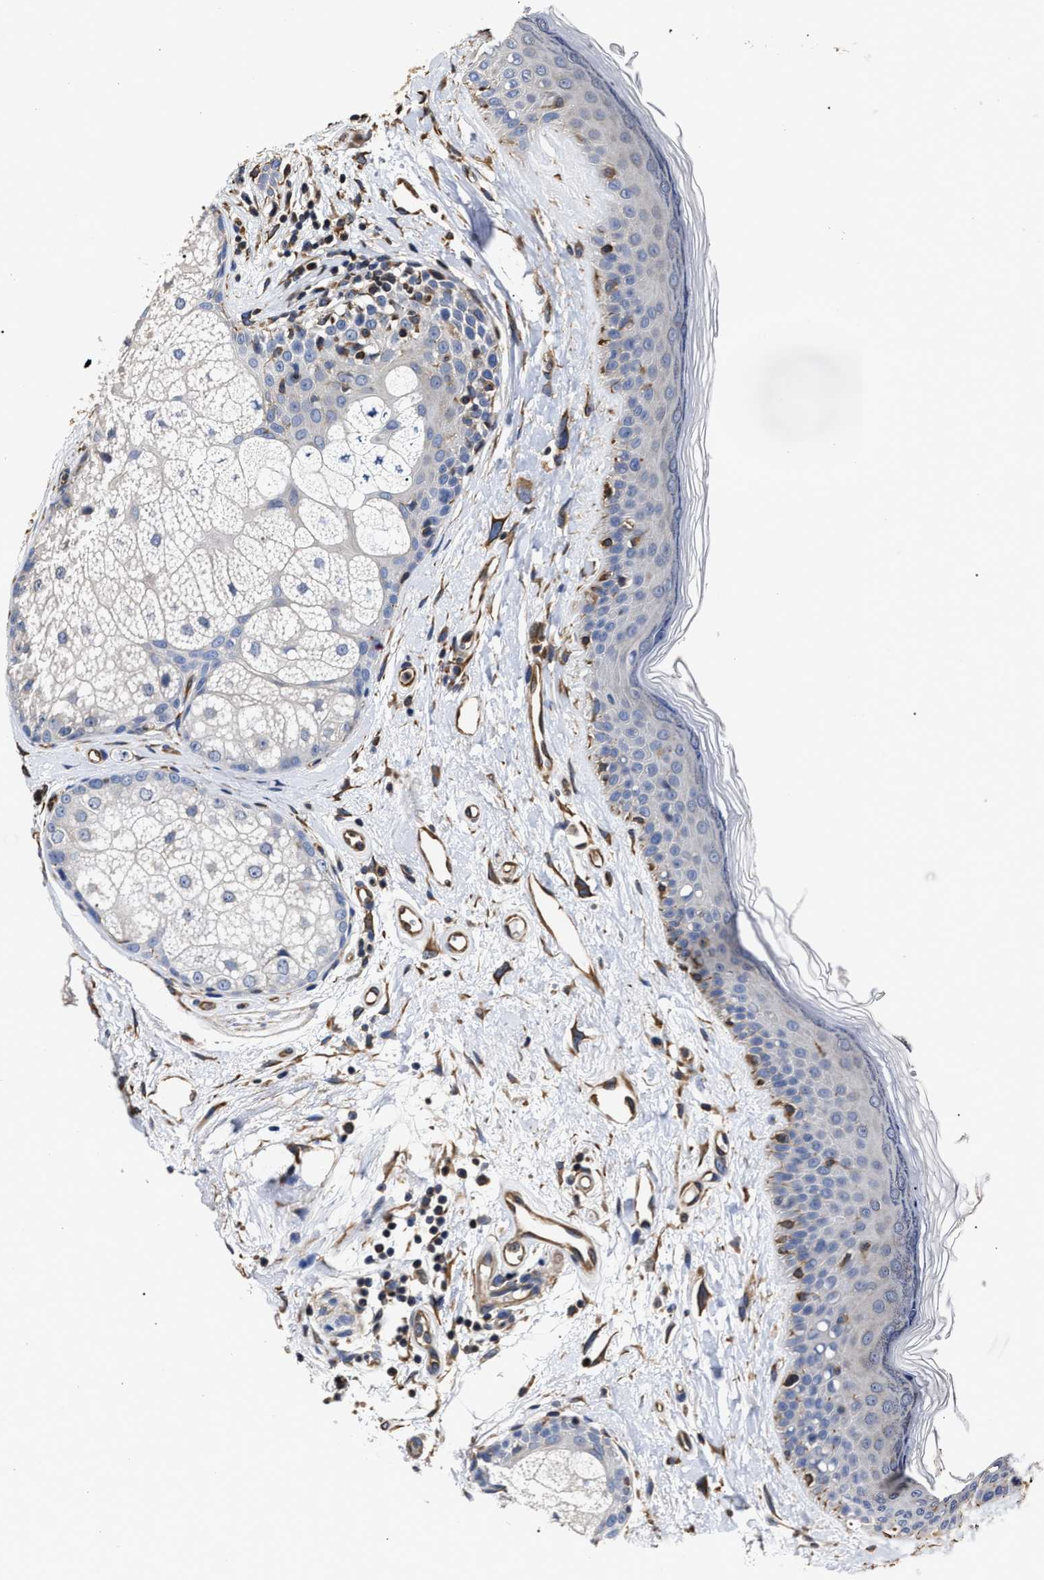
{"staining": {"intensity": "moderate", "quantity": "<25%", "location": "cytoplasmic/membranous"}, "tissue": "oral mucosa", "cell_type": "Squamous epithelial cells", "image_type": "normal", "snomed": [{"axis": "morphology", "description": "Normal tissue, NOS"}, {"axis": "topography", "description": "Skin"}, {"axis": "topography", "description": "Oral tissue"}], "caption": "Approximately <25% of squamous epithelial cells in benign human oral mucosa exhibit moderate cytoplasmic/membranous protein staining as visualized by brown immunohistochemical staining.", "gene": "TSPAN33", "patient": {"sex": "male", "age": 84}}